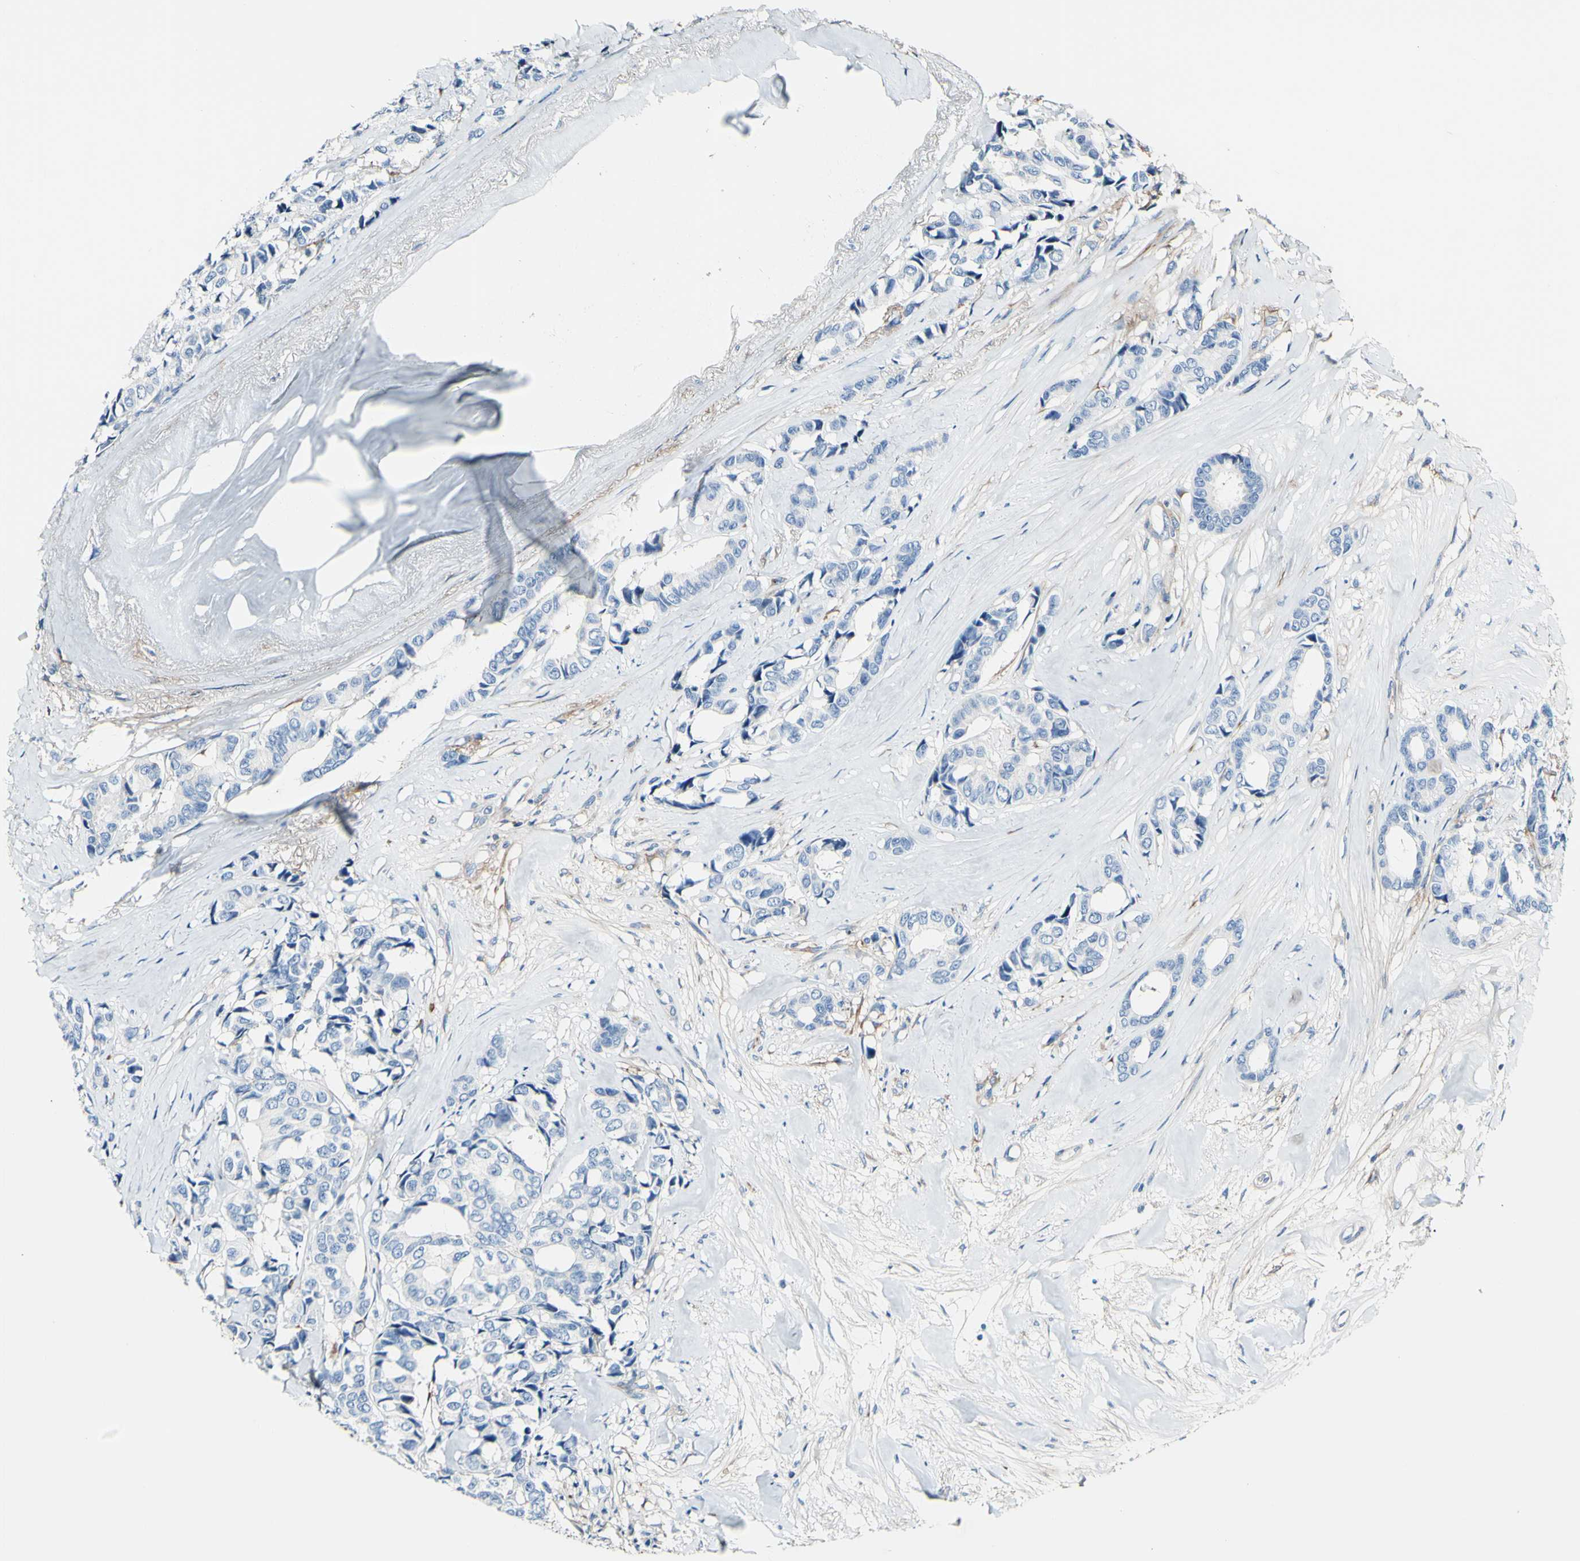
{"staining": {"intensity": "negative", "quantity": "none", "location": "none"}, "tissue": "breast cancer", "cell_type": "Tumor cells", "image_type": "cancer", "snomed": [{"axis": "morphology", "description": "Duct carcinoma"}, {"axis": "topography", "description": "Breast"}], "caption": "A high-resolution histopathology image shows immunohistochemistry (IHC) staining of breast invasive ductal carcinoma, which demonstrates no significant staining in tumor cells. (Brightfield microscopy of DAB (3,3'-diaminobenzidine) immunohistochemistry at high magnification).", "gene": "COL6A3", "patient": {"sex": "female", "age": 87}}